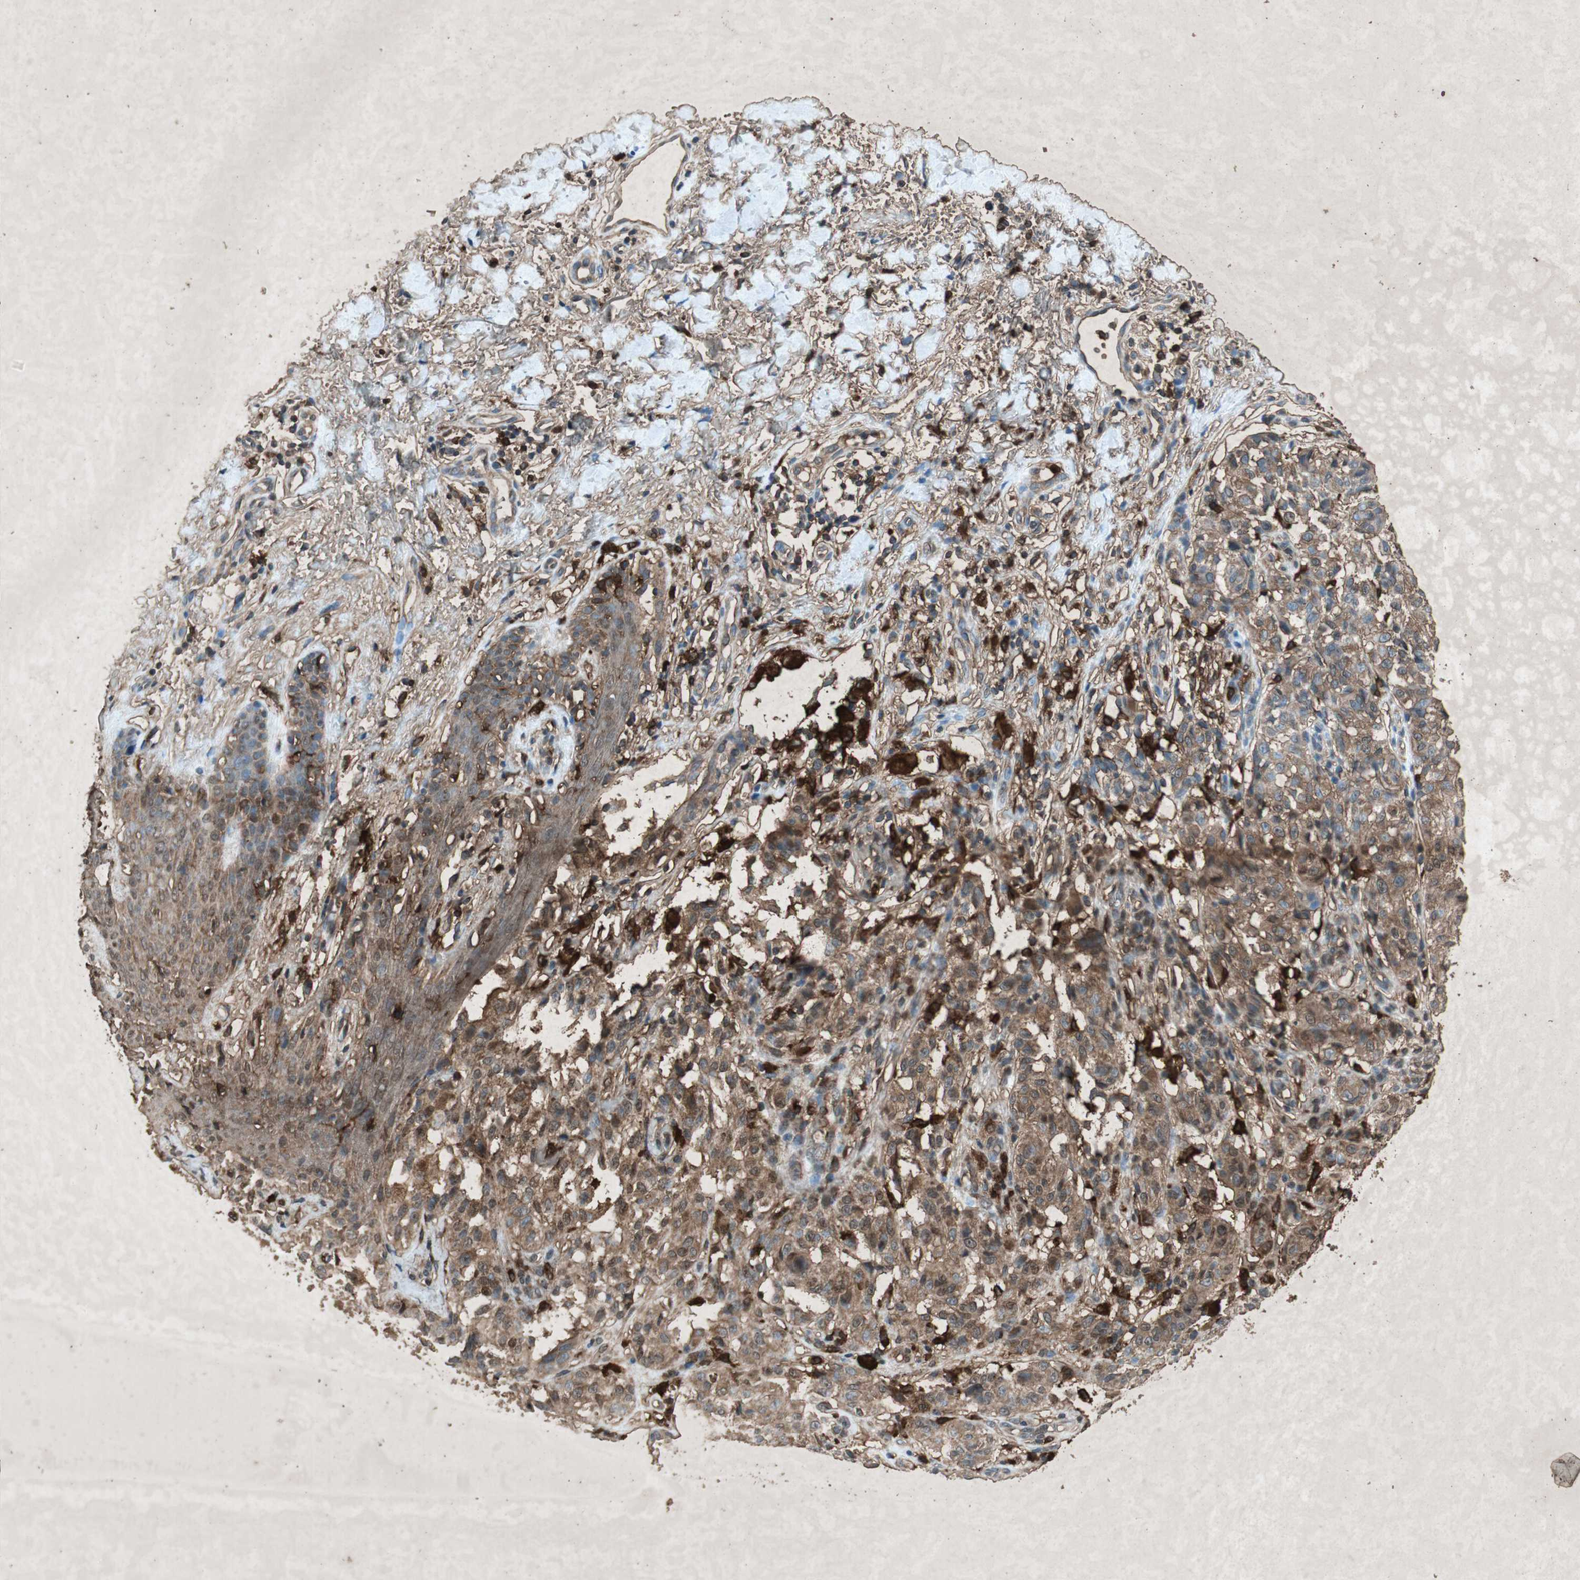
{"staining": {"intensity": "moderate", "quantity": ">75%", "location": "cytoplasmic/membranous"}, "tissue": "melanoma", "cell_type": "Tumor cells", "image_type": "cancer", "snomed": [{"axis": "morphology", "description": "Malignant melanoma, NOS"}, {"axis": "topography", "description": "Skin"}], "caption": "Human melanoma stained with a brown dye shows moderate cytoplasmic/membranous positive staining in about >75% of tumor cells.", "gene": "TYROBP", "patient": {"sex": "female", "age": 46}}